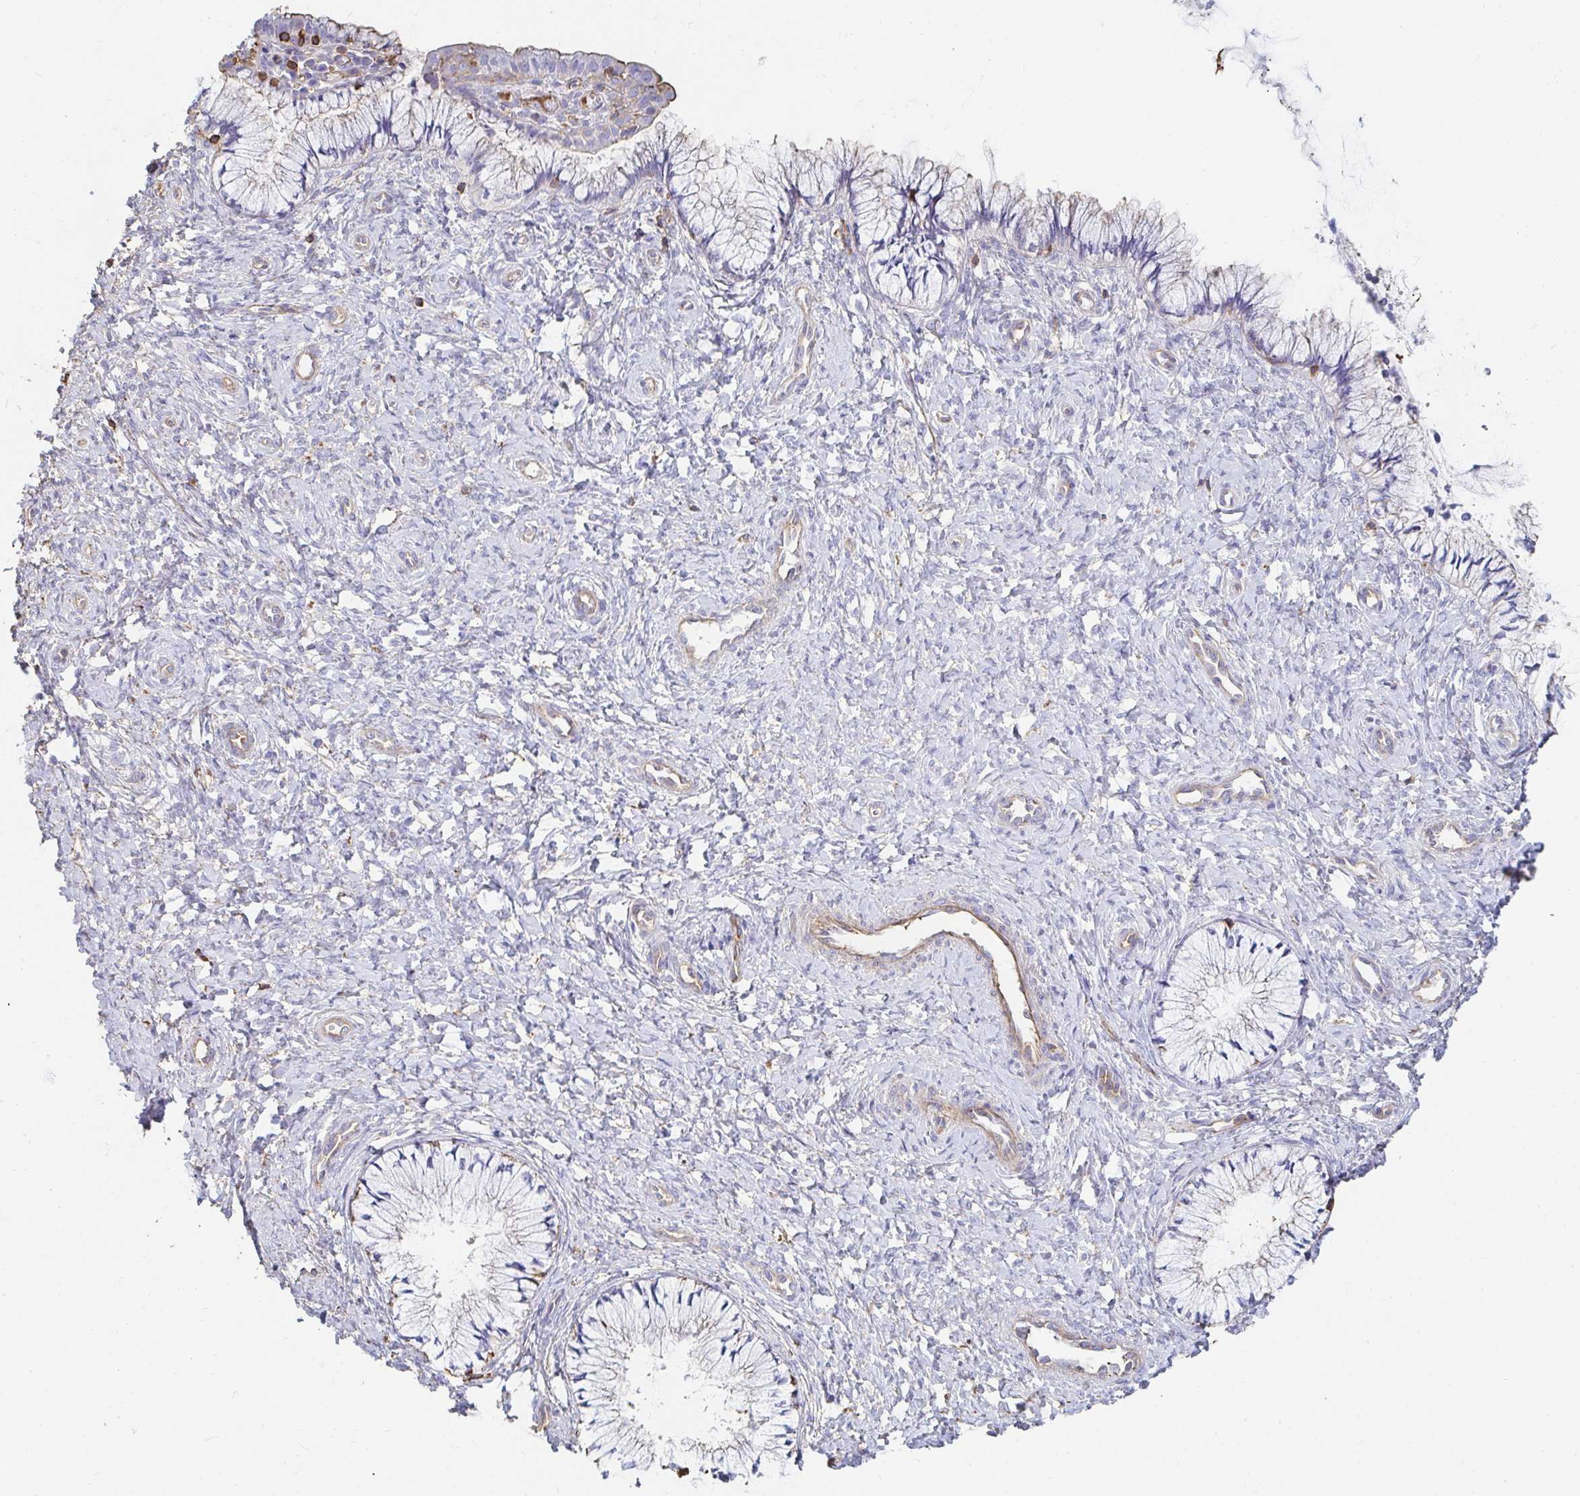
{"staining": {"intensity": "negative", "quantity": "none", "location": "none"}, "tissue": "cervix", "cell_type": "Glandular cells", "image_type": "normal", "snomed": [{"axis": "morphology", "description": "Normal tissue, NOS"}, {"axis": "topography", "description": "Cervix"}], "caption": "Benign cervix was stained to show a protein in brown. There is no significant expression in glandular cells.", "gene": "PTPN14", "patient": {"sex": "female", "age": 37}}